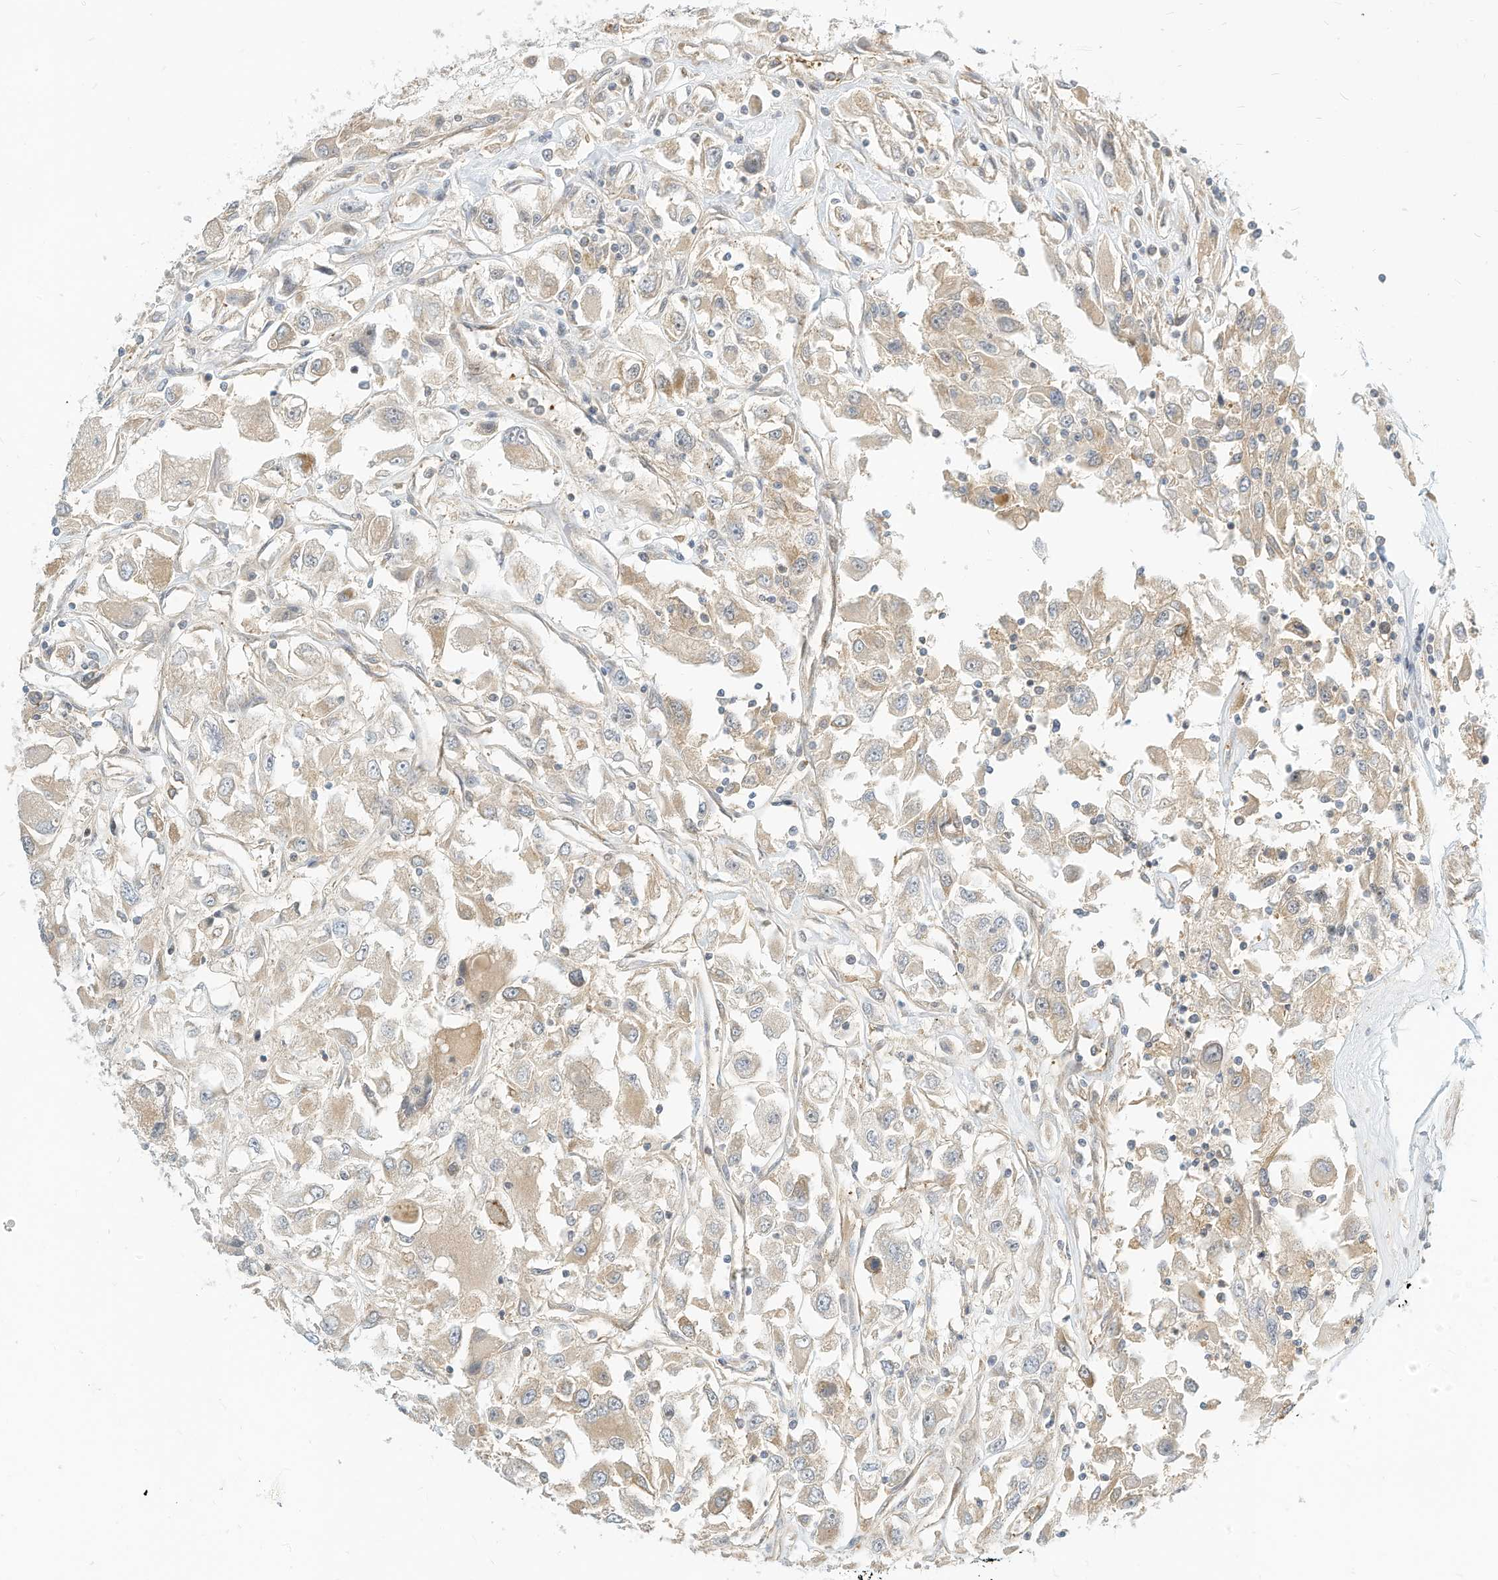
{"staining": {"intensity": "weak", "quantity": "25%-75%", "location": "cytoplasmic/membranous"}, "tissue": "renal cancer", "cell_type": "Tumor cells", "image_type": "cancer", "snomed": [{"axis": "morphology", "description": "Adenocarcinoma, NOS"}, {"axis": "topography", "description": "Kidney"}], "caption": "Adenocarcinoma (renal) was stained to show a protein in brown. There is low levels of weak cytoplasmic/membranous staining in about 25%-75% of tumor cells. Nuclei are stained in blue.", "gene": "OFD1", "patient": {"sex": "female", "age": 52}}